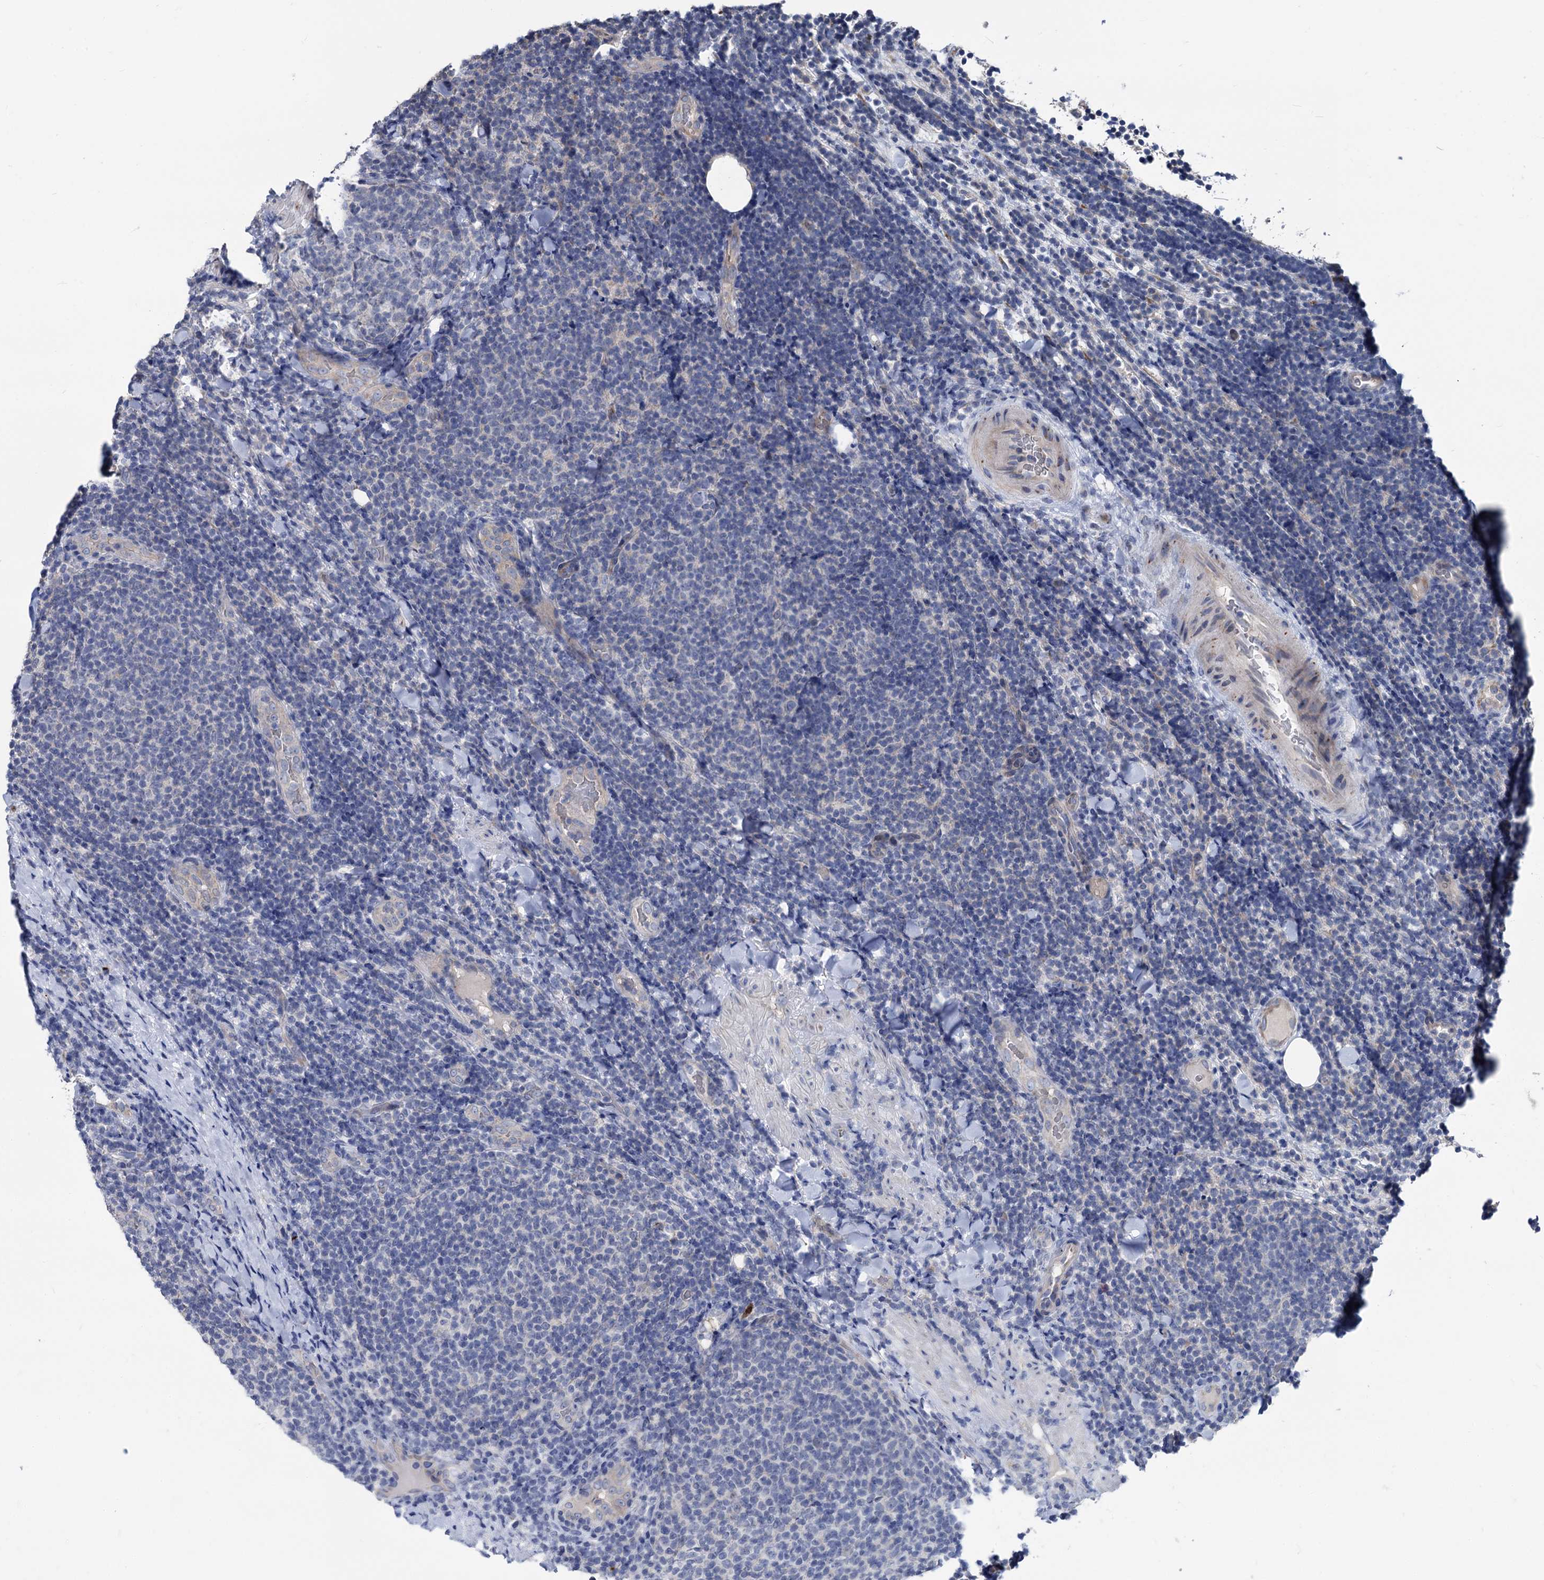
{"staining": {"intensity": "negative", "quantity": "none", "location": "none"}, "tissue": "lymphoma", "cell_type": "Tumor cells", "image_type": "cancer", "snomed": [{"axis": "morphology", "description": "Malignant lymphoma, non-Hodgkin's type, Low grade"}, {"axis": "topography", "description": "Lymph node"}], "caption": "Protein analysis of lymphoma reveals no significant staining in tumor cells. (Immunohistochemistry, brightfield microscopy, high magnification).", "gene": "SMAGP", "patient": {"sex": "male", "age": 66}}